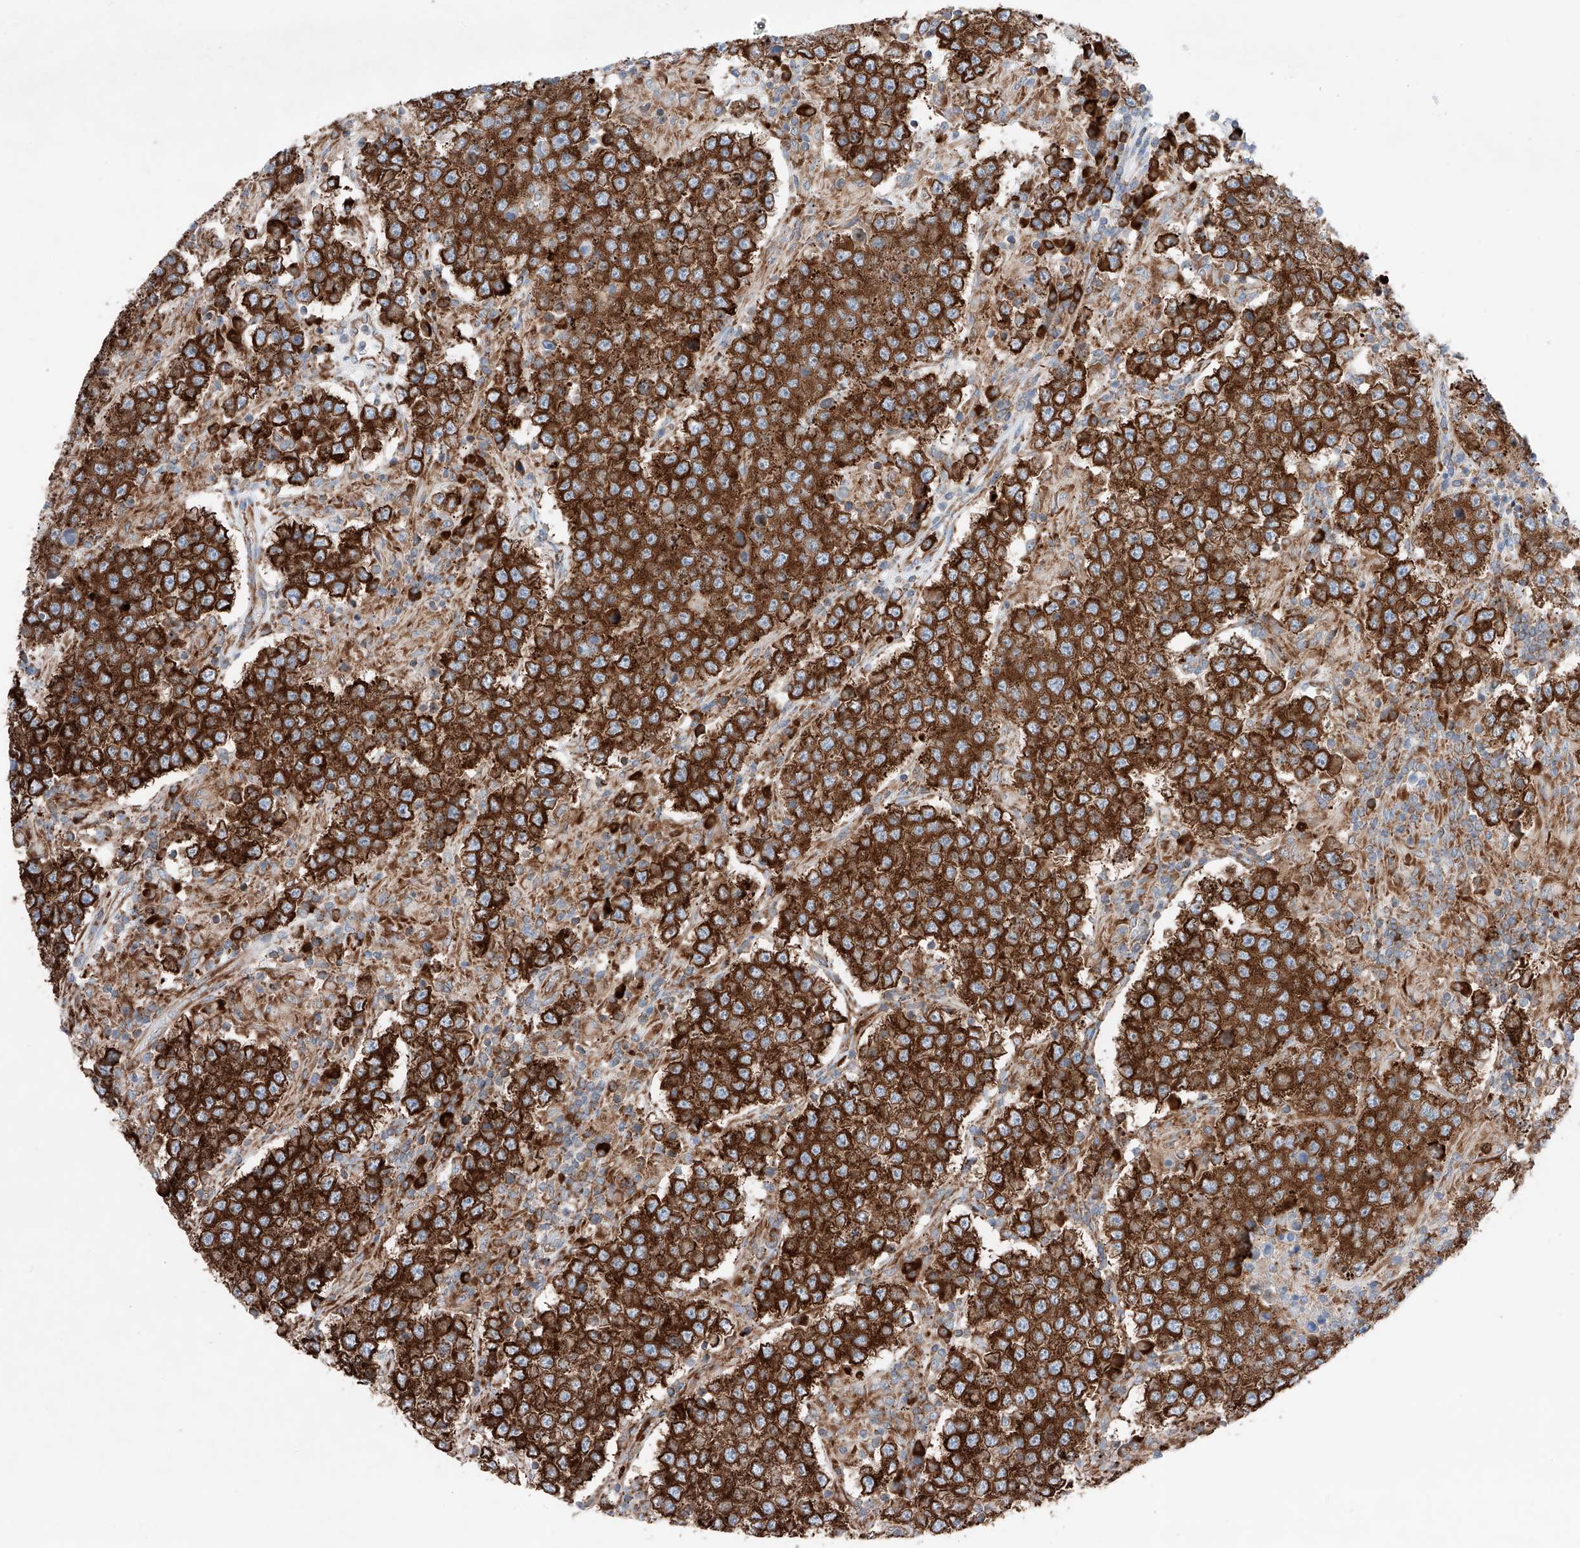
{"staining": {"intensity": "strong", "quantity": ">75%", "location": "cytoplasmic/membranous"}, "tissue": "testis cancer", "cell_type": "Tumor cells", "image_type": "cancer", "snomed": [{"axis": "morphology", "description": "Normal tissue, NOS"}, {"axis": "morphology", "description": "Urothelial carcinoma, High grade"}, {"axis": "morphology", "description": "Seminoma, NOS"}, {"axis": "morphology", "description": "Carcinoma, Embryonal, NOS"}, {"axis": "topography", "description": "Urinary bladder"}, {"axis": "topography", "description": "Testis"}], "caption": "The photomicrograph reveals immunohistochemical staining of testis cancer. There is strong cytoplasmic/membranous expression is appreciated in approximately >75% of tumor cells.", "gene": "CRELD1", "patient": {"sex": "male", "age": 41}}